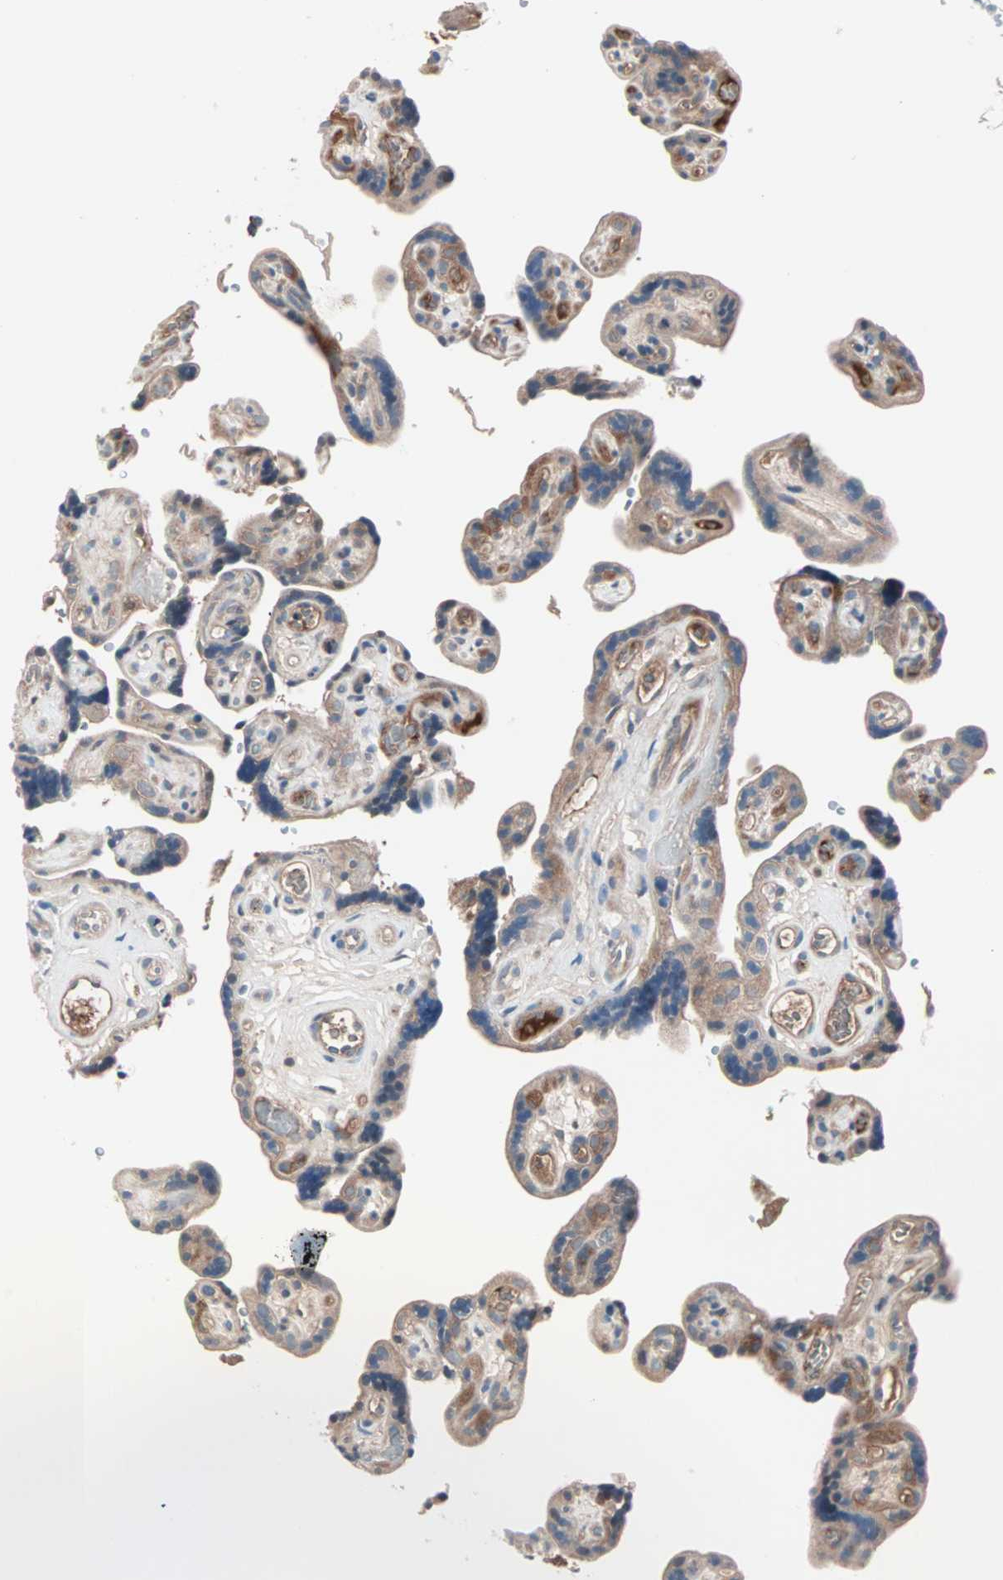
{"staining": {"intensity": "moderate", "quantity": ">75%", "location": "cytoplasmic/membranous"}, "tissue": "placenta", "cell_type": "Decidual cells", "image_type": "normal", "snomed": [{"axis": "morphology", "description": "Normal tissue, NOS"}, {"axis": "topography", "description": "Placenta"}], "caption": "Moderate cytoplasmic/membranous expression is present in approximately >75% of decidual cells in benign placenta.", "gene": "CAD", "patient": {"sex": "female", "age": 30}}